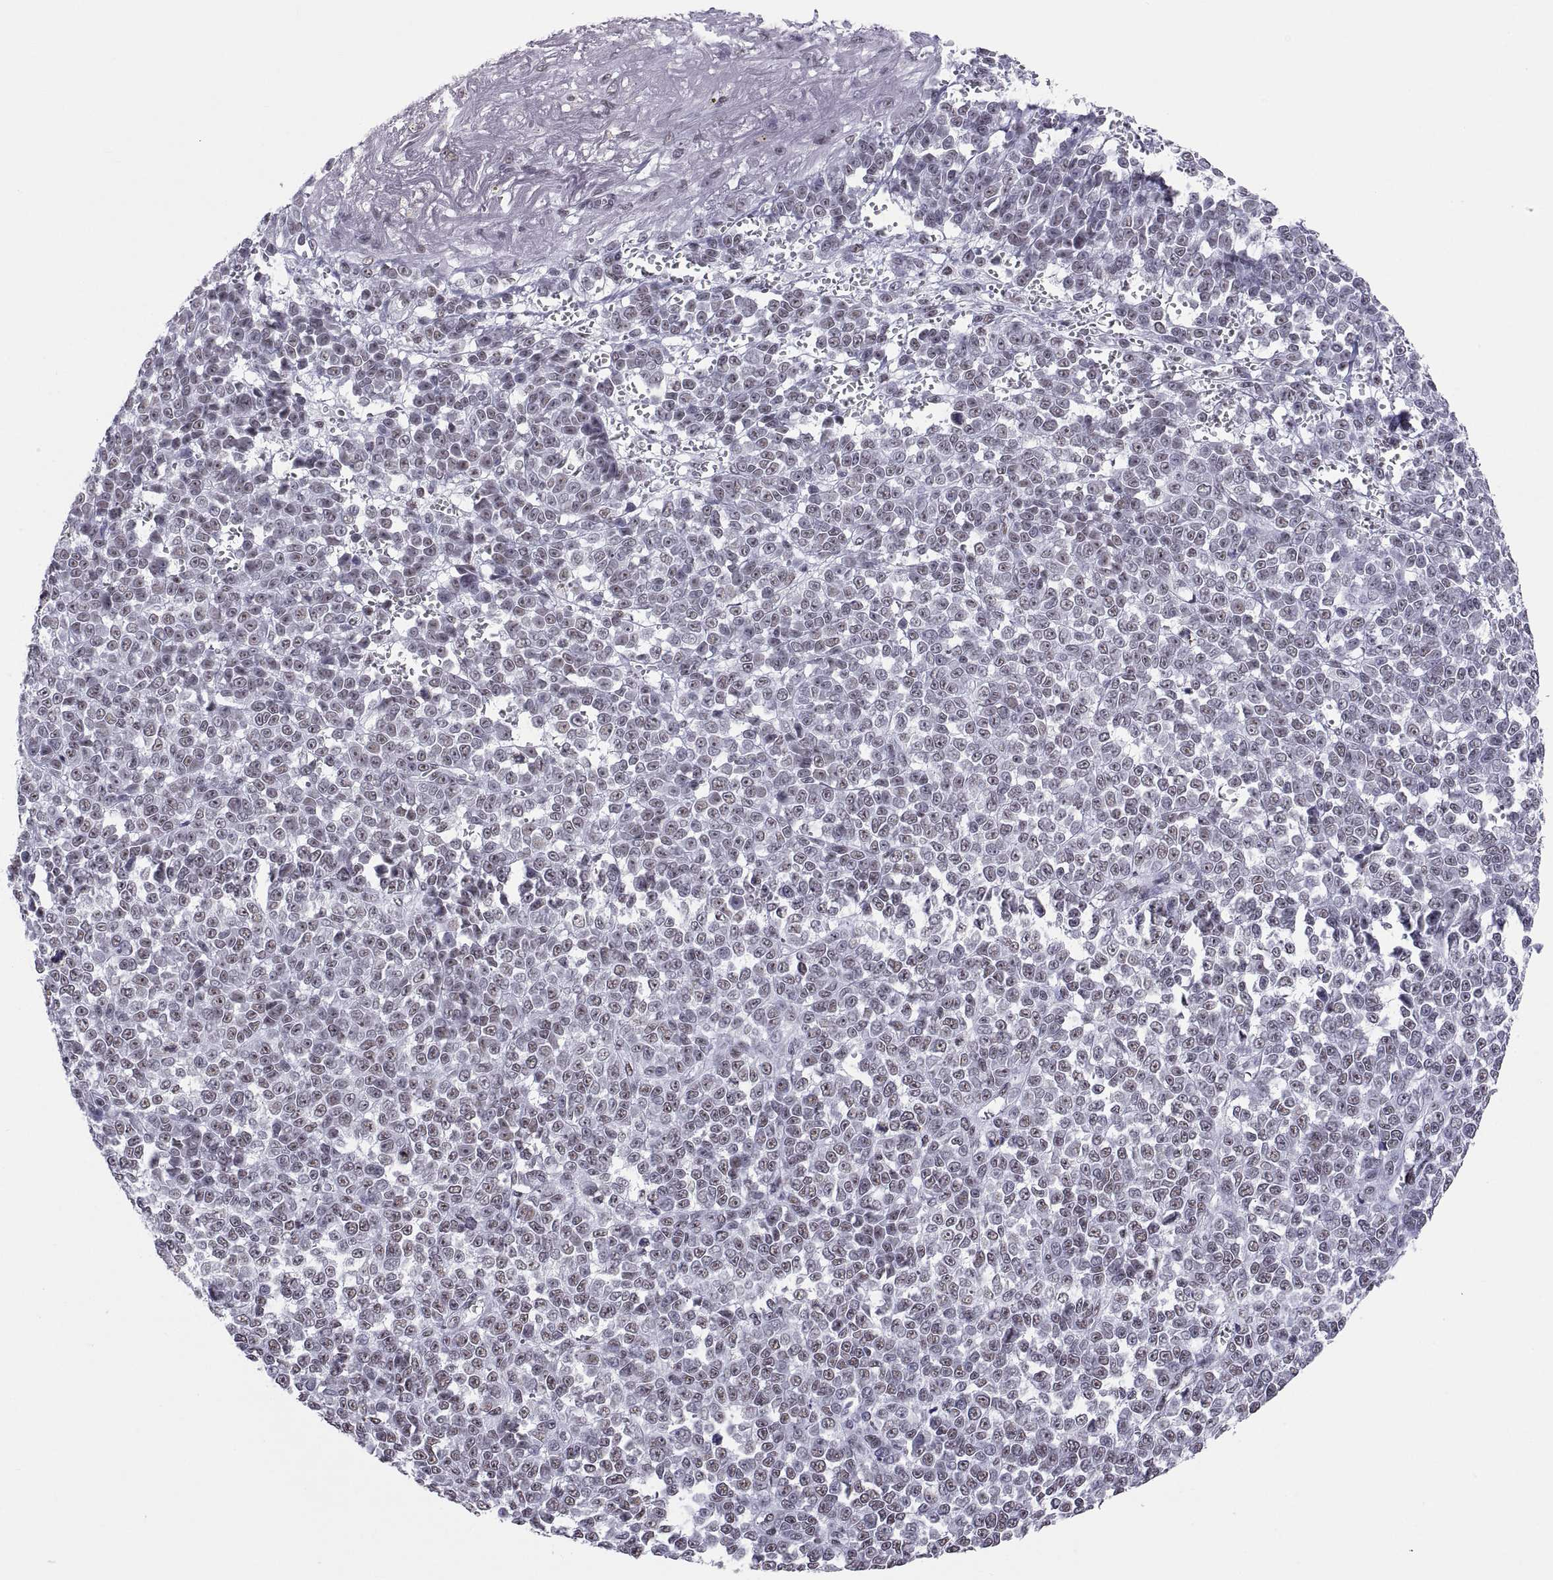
{"staining": {"intensity": "negative", "quantity": "none", "location": "none"}, "tissue": "melanoma", "cell_type": "Tumor cells", "image_type": "cancer", "snomed": [{"axis": "morphology", "description": "Malignant melanoma, NOS"}, {"axis": "topography", "description": "Skin"}], "caption": "Human melanoma stained for a protein using immunohistochemistry reveals no expression in tumor cells.", "gene": "NEUROD6", "patient": {"sex": "female", "age": 95}}